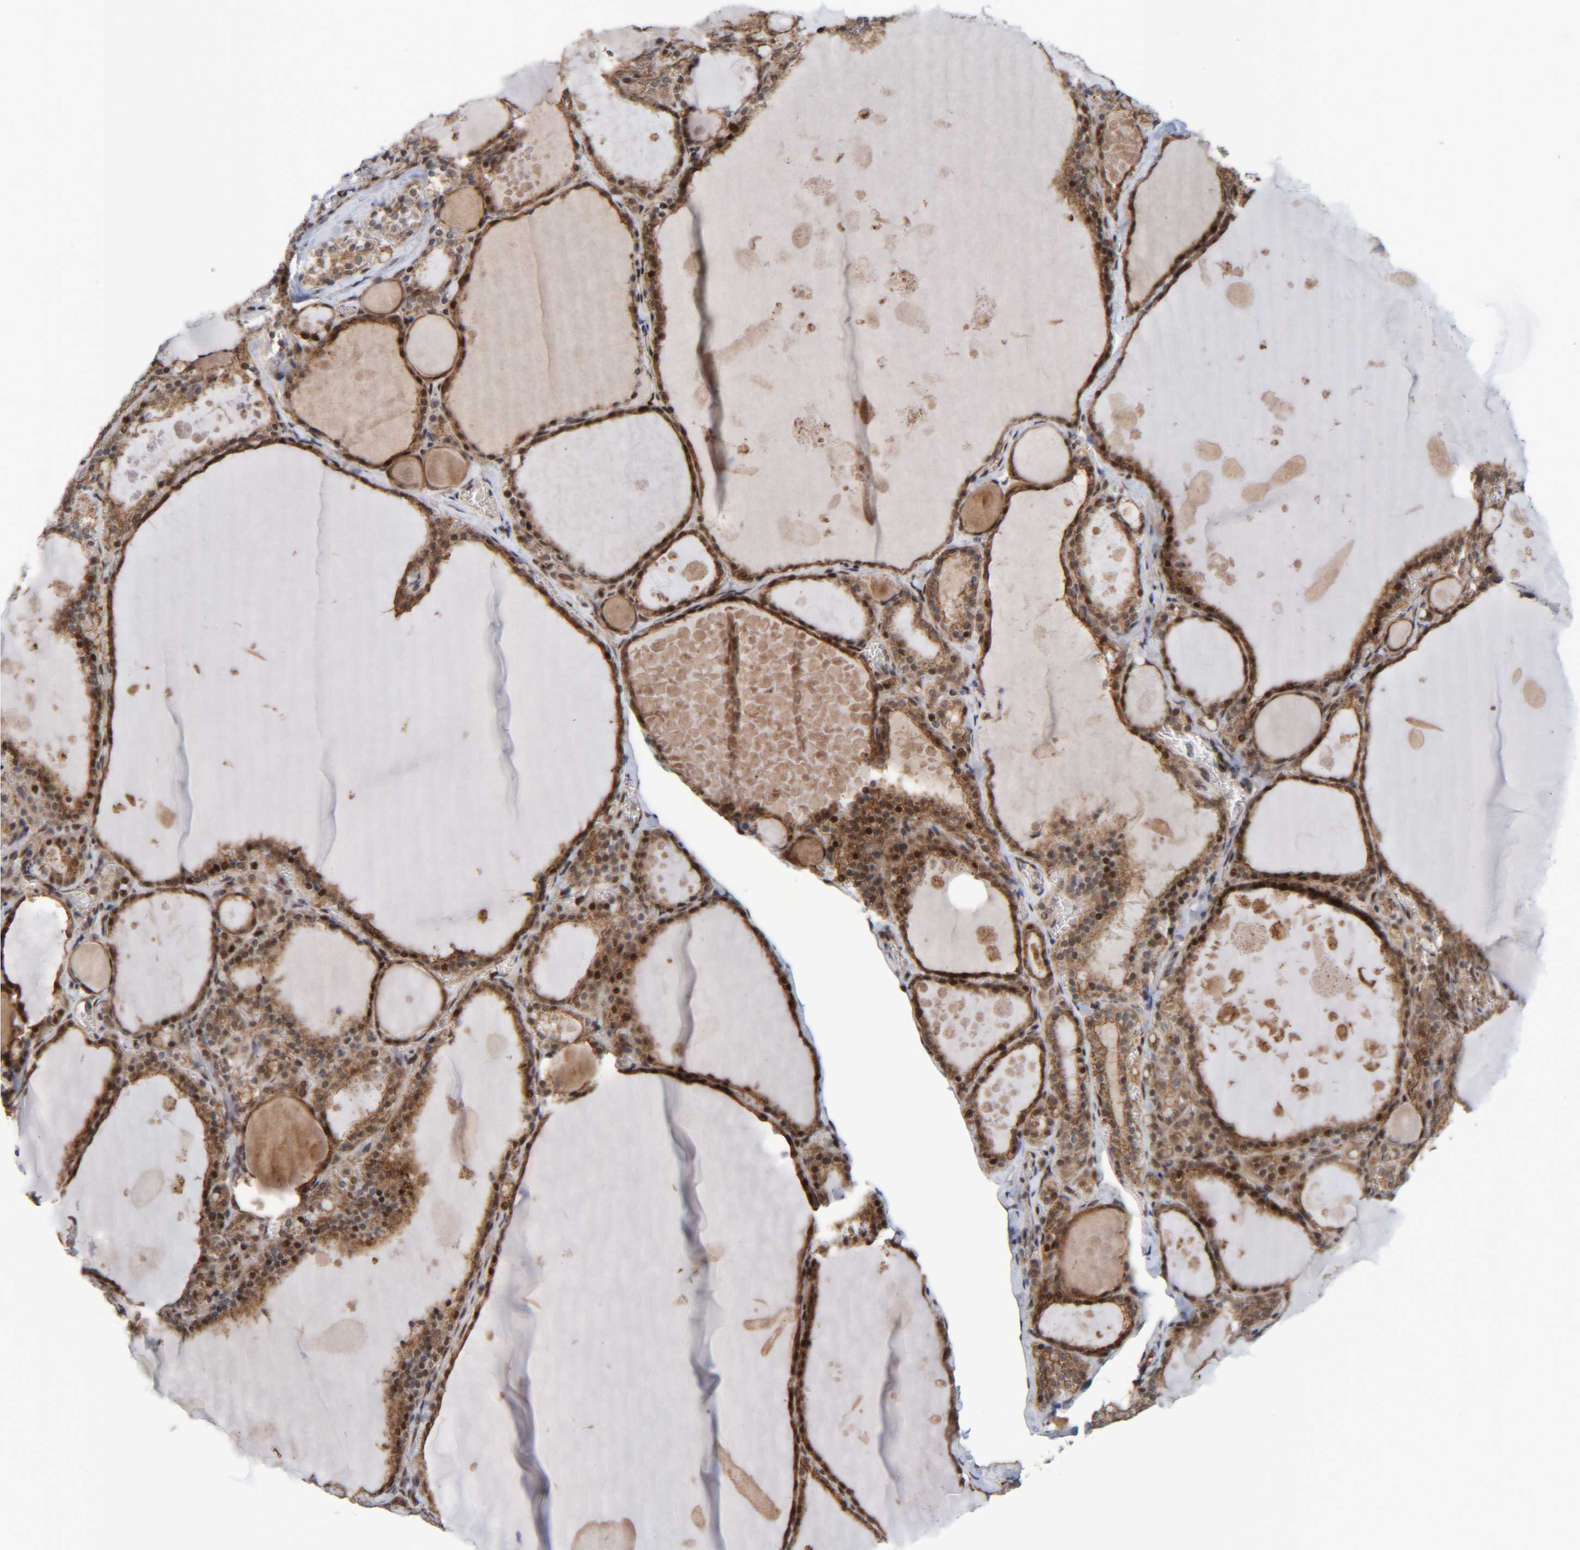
{"staining": {"intensity": "strong", "quantity": ">75%", "location": "cytoplasmic/membranous,nuclear"}, "tissue": "thyroid gland", "cell_type": "Glandular cells", "image_type": "normal", "snomed": [{"axis": "morphology", "description": "Normal tissue, NOS"}, {"axis": "topography", "description": "Thyroid gland"}], "caption": "DAB immunohistochemical staining of benign human thyroid gland shows strong cytoplasmic/membranous,nuclear protein expression in approximately >75% of glandular cells.", "gene": "CCDC57", "patient": {"sex": "male", "age": 56}}